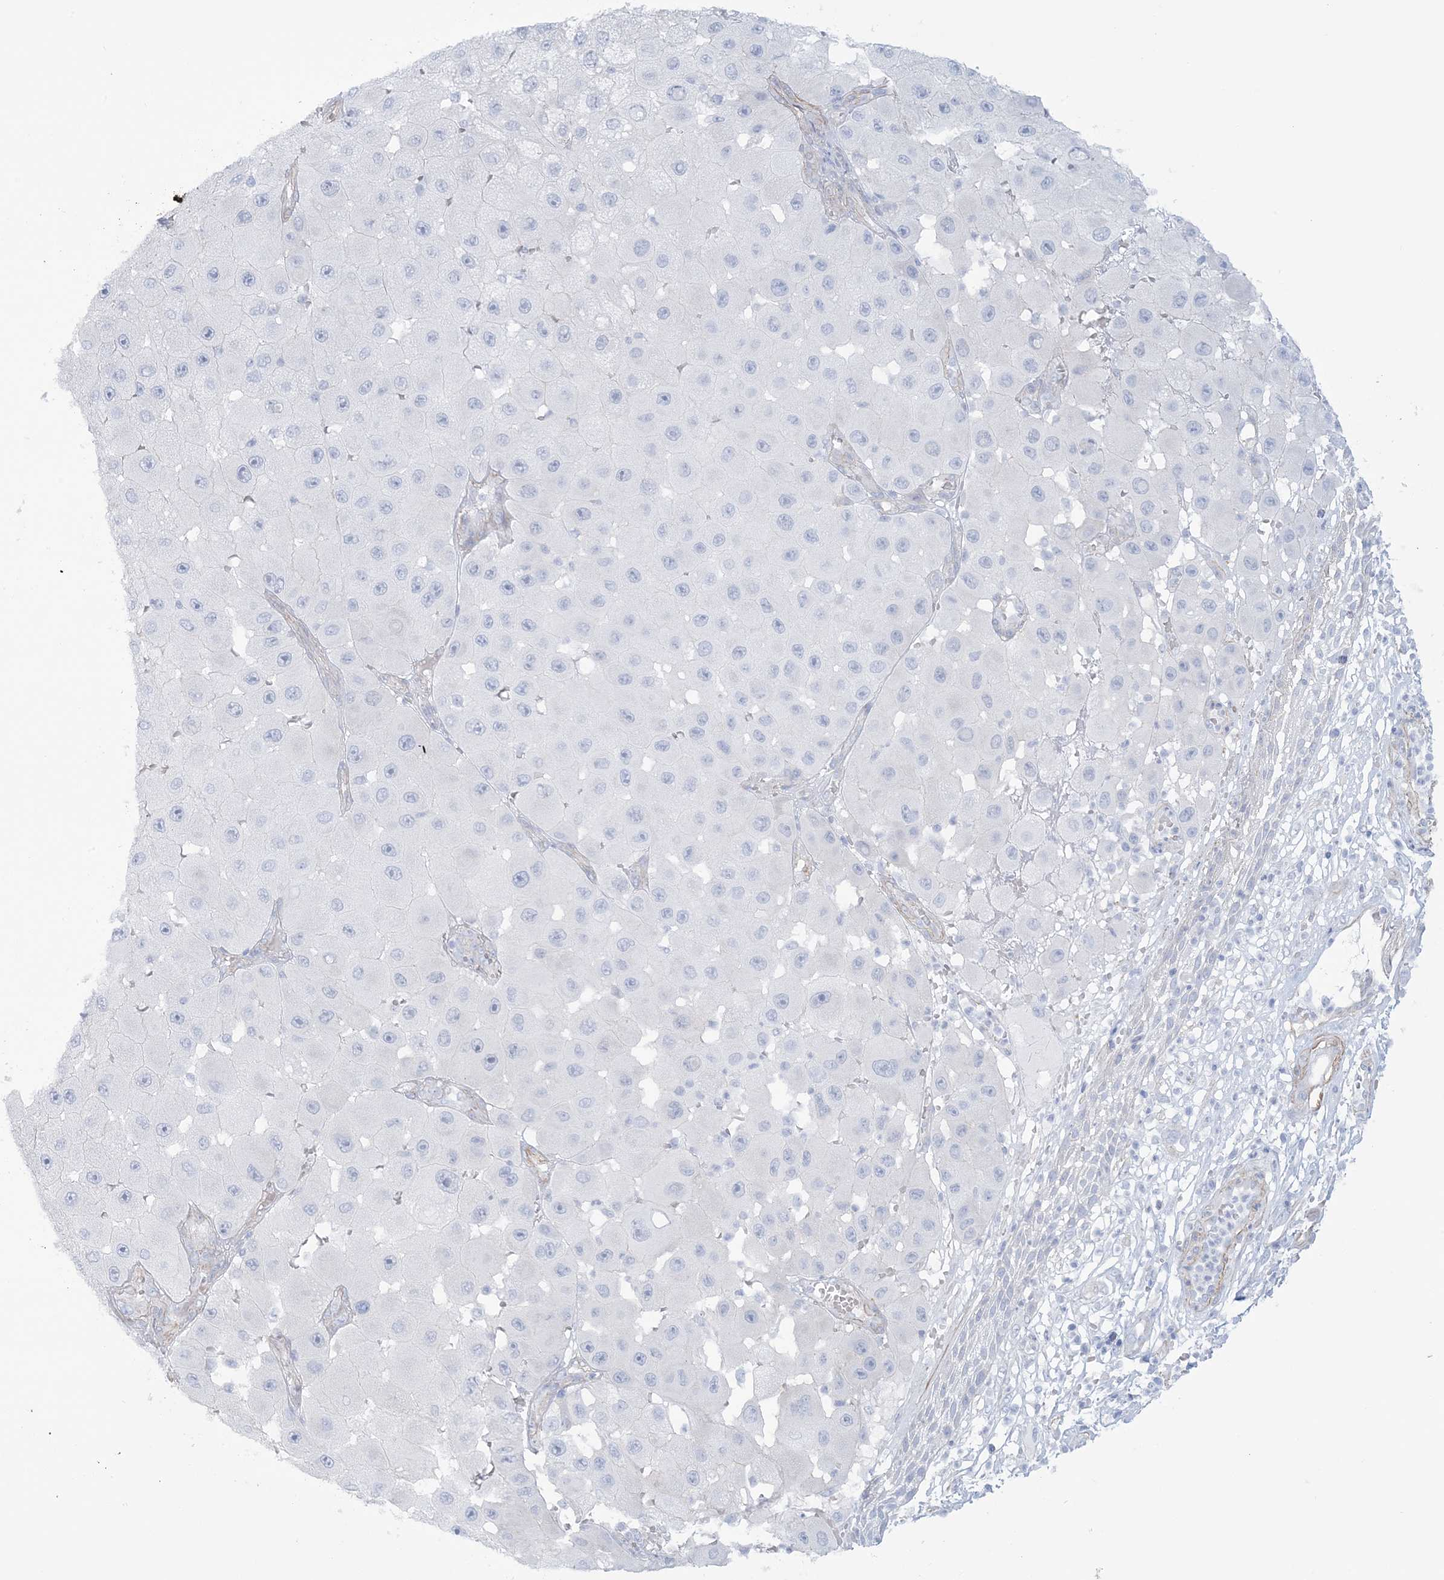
{"staining": {"intensity": "negative", "quantity": "none", "location": "none"}, "tissue": "melanoma", "cell_type": "Tumor cells", "image_type": "cancer", "snomed": [{"axis": "morphology", "description": "Malignant melanoma, NOS"}, {"axis": "topography", "description": "Skin"}], "caption": "Tumor cells show no significant positivity in melanoma.", "gene": "AGXT", "patient": {"sex": "female", "age": 81}}